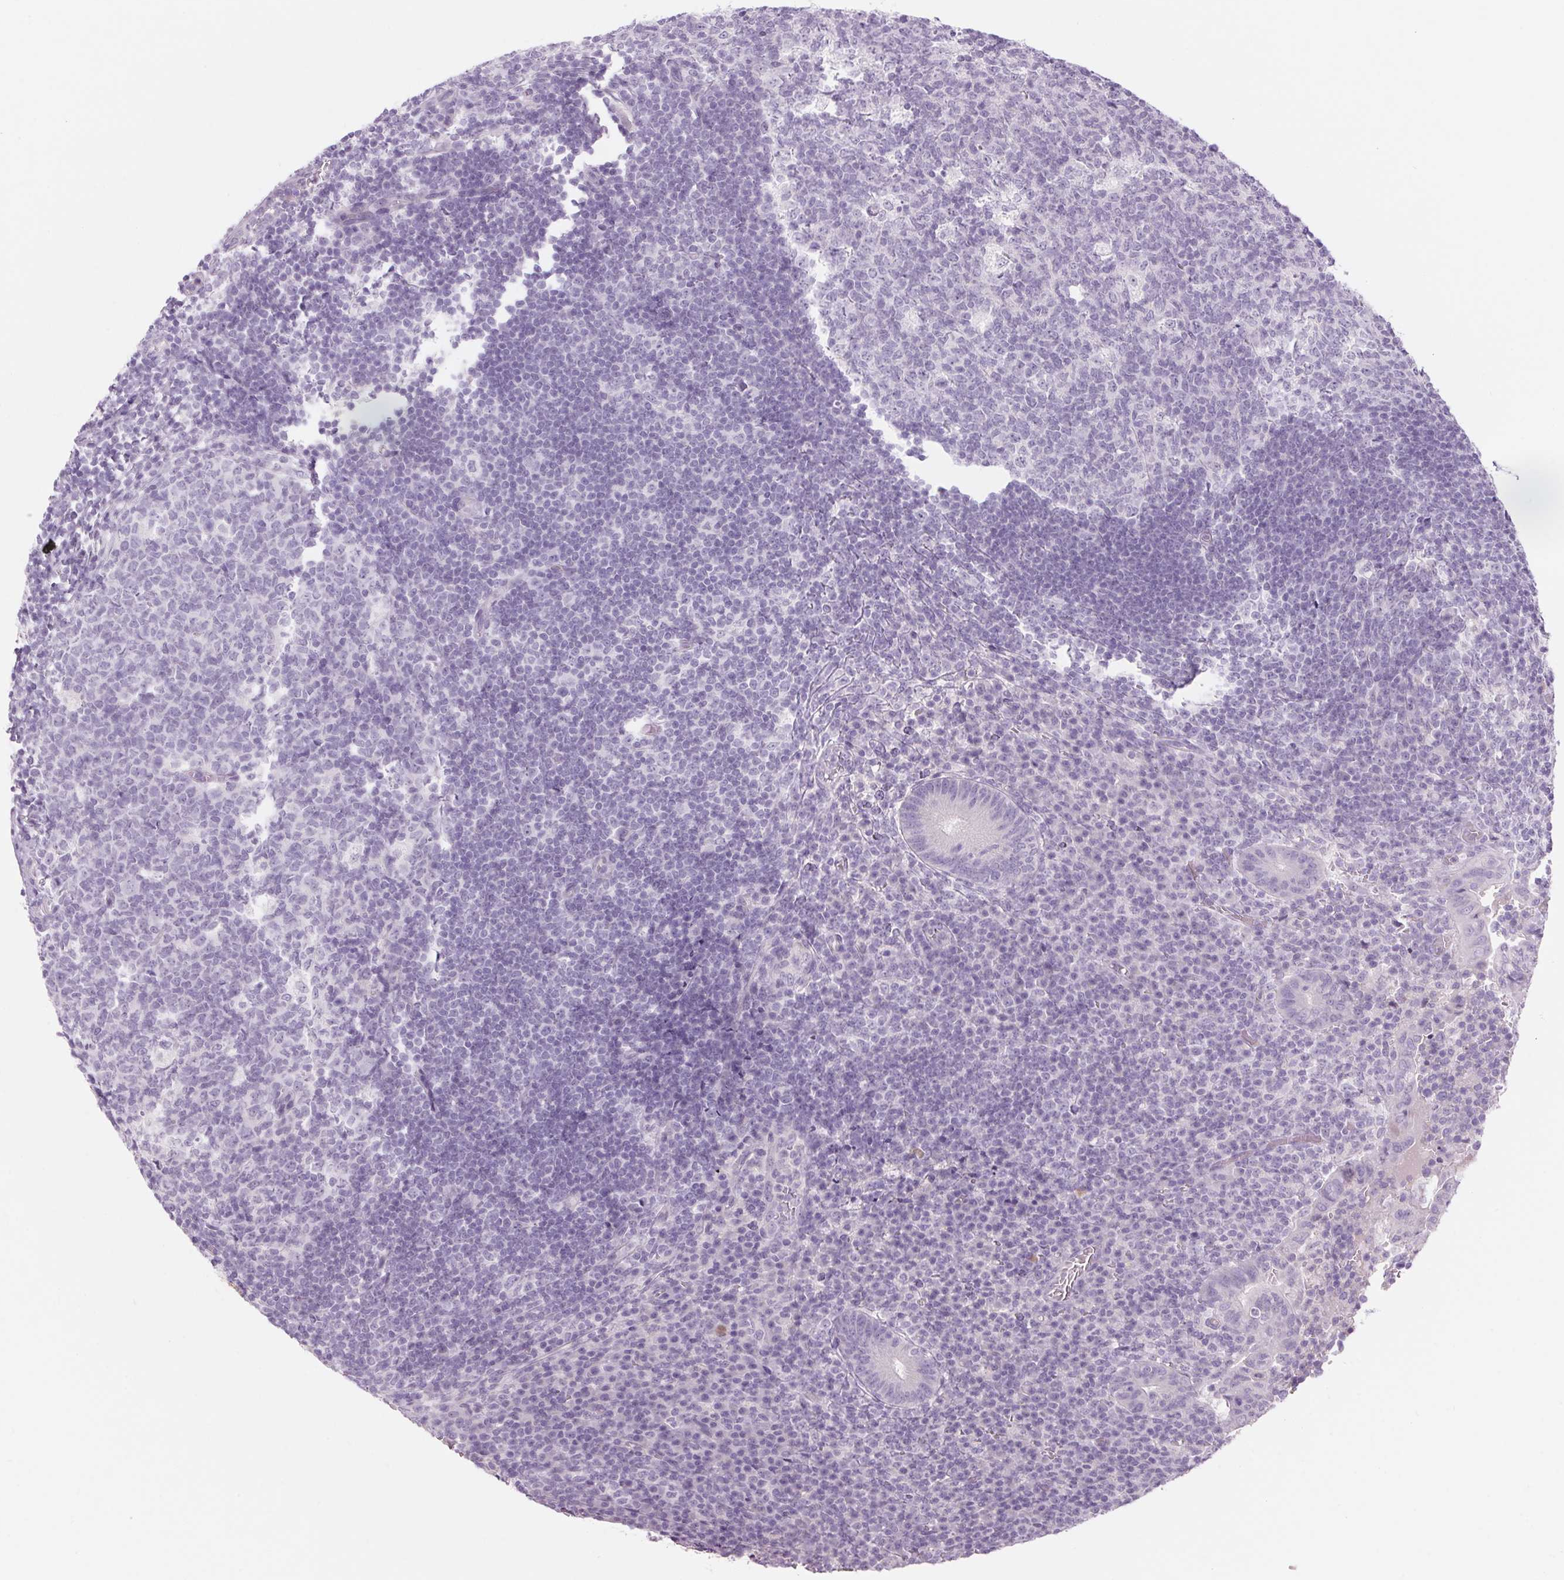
{"staining": {"intensity": "negative", "quantity": "none", "location": "none"}, "tissue": "appendix", "cell_type": "Glandular cells", "image_type": "normal", "snomed": [{"axis": "morphology", "description": "Normal tissue, NOS"}, {"axis": "topography", "description": "Appendix"}], "caption": "Photomicrograph shows no protein staining in glandular cells of normal appendix. (Immunohistochemistry (ihc), brightfield microscopy, high magnification).", "gene": "RPTN", "patient": {"sex": "male", "age": 18}}